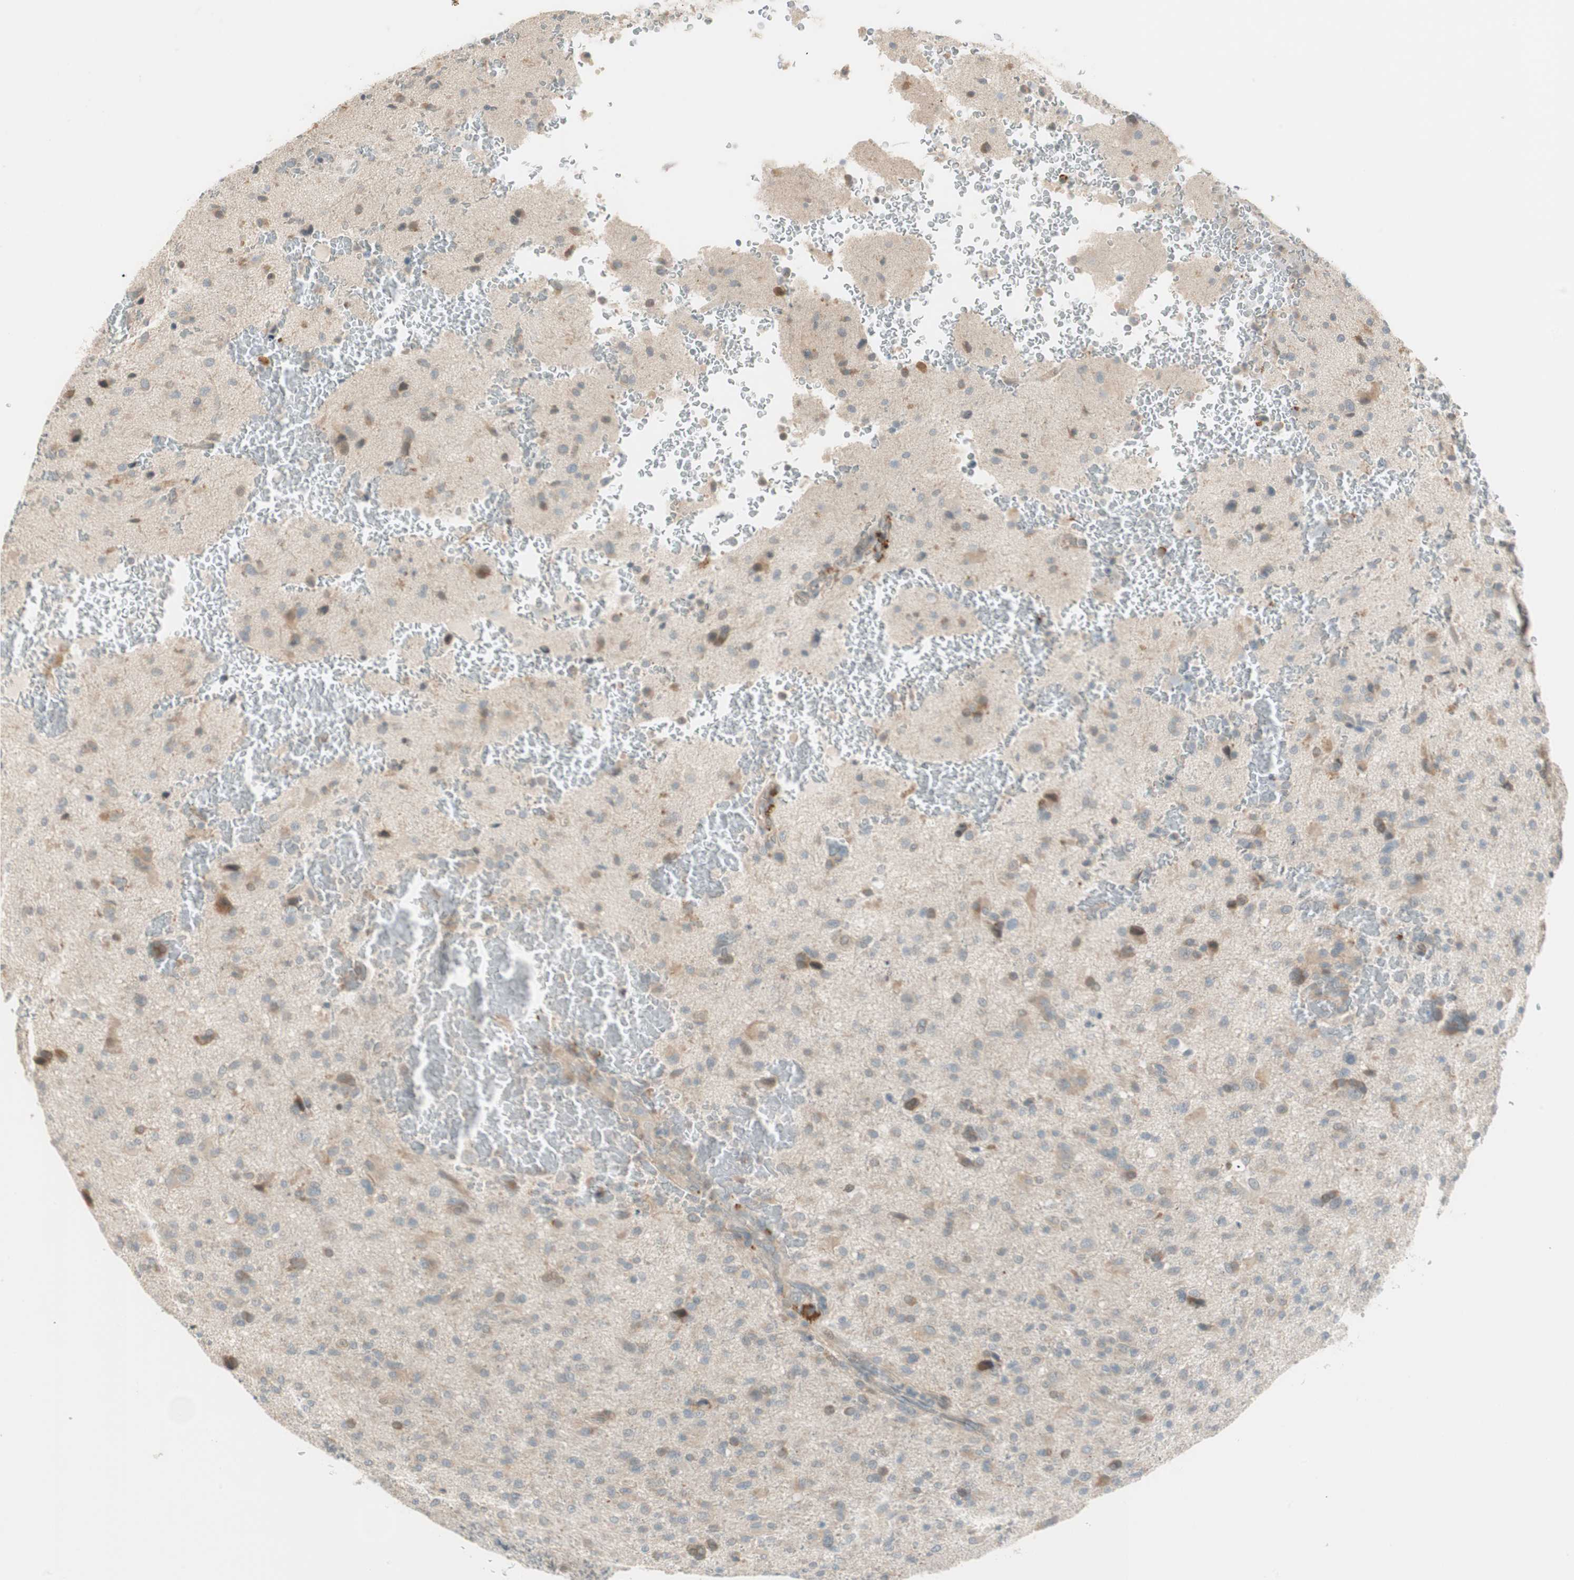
{"staining": {"intensity": "moderate", "quantity": "25%-75%", "location": "cytoplasmic/membranous,nuclear"}, "tissue": "glioma", "cell_type": "Tumor cells", "image_type": "cancer", "snomed": [{"axis": "morphology", "description": "Glioma, malignant, High grade"}, {"axis": "topography", "description": "Brain"}], "caption": "Moderate cytoplasmic/membranous and nuclear protein staining is appreciated in about 25%-75% of tumor cells in malignant glioma (high-grade).", "gene": "CGRRF1", "patient": {"sex": "male", "age": 71}}